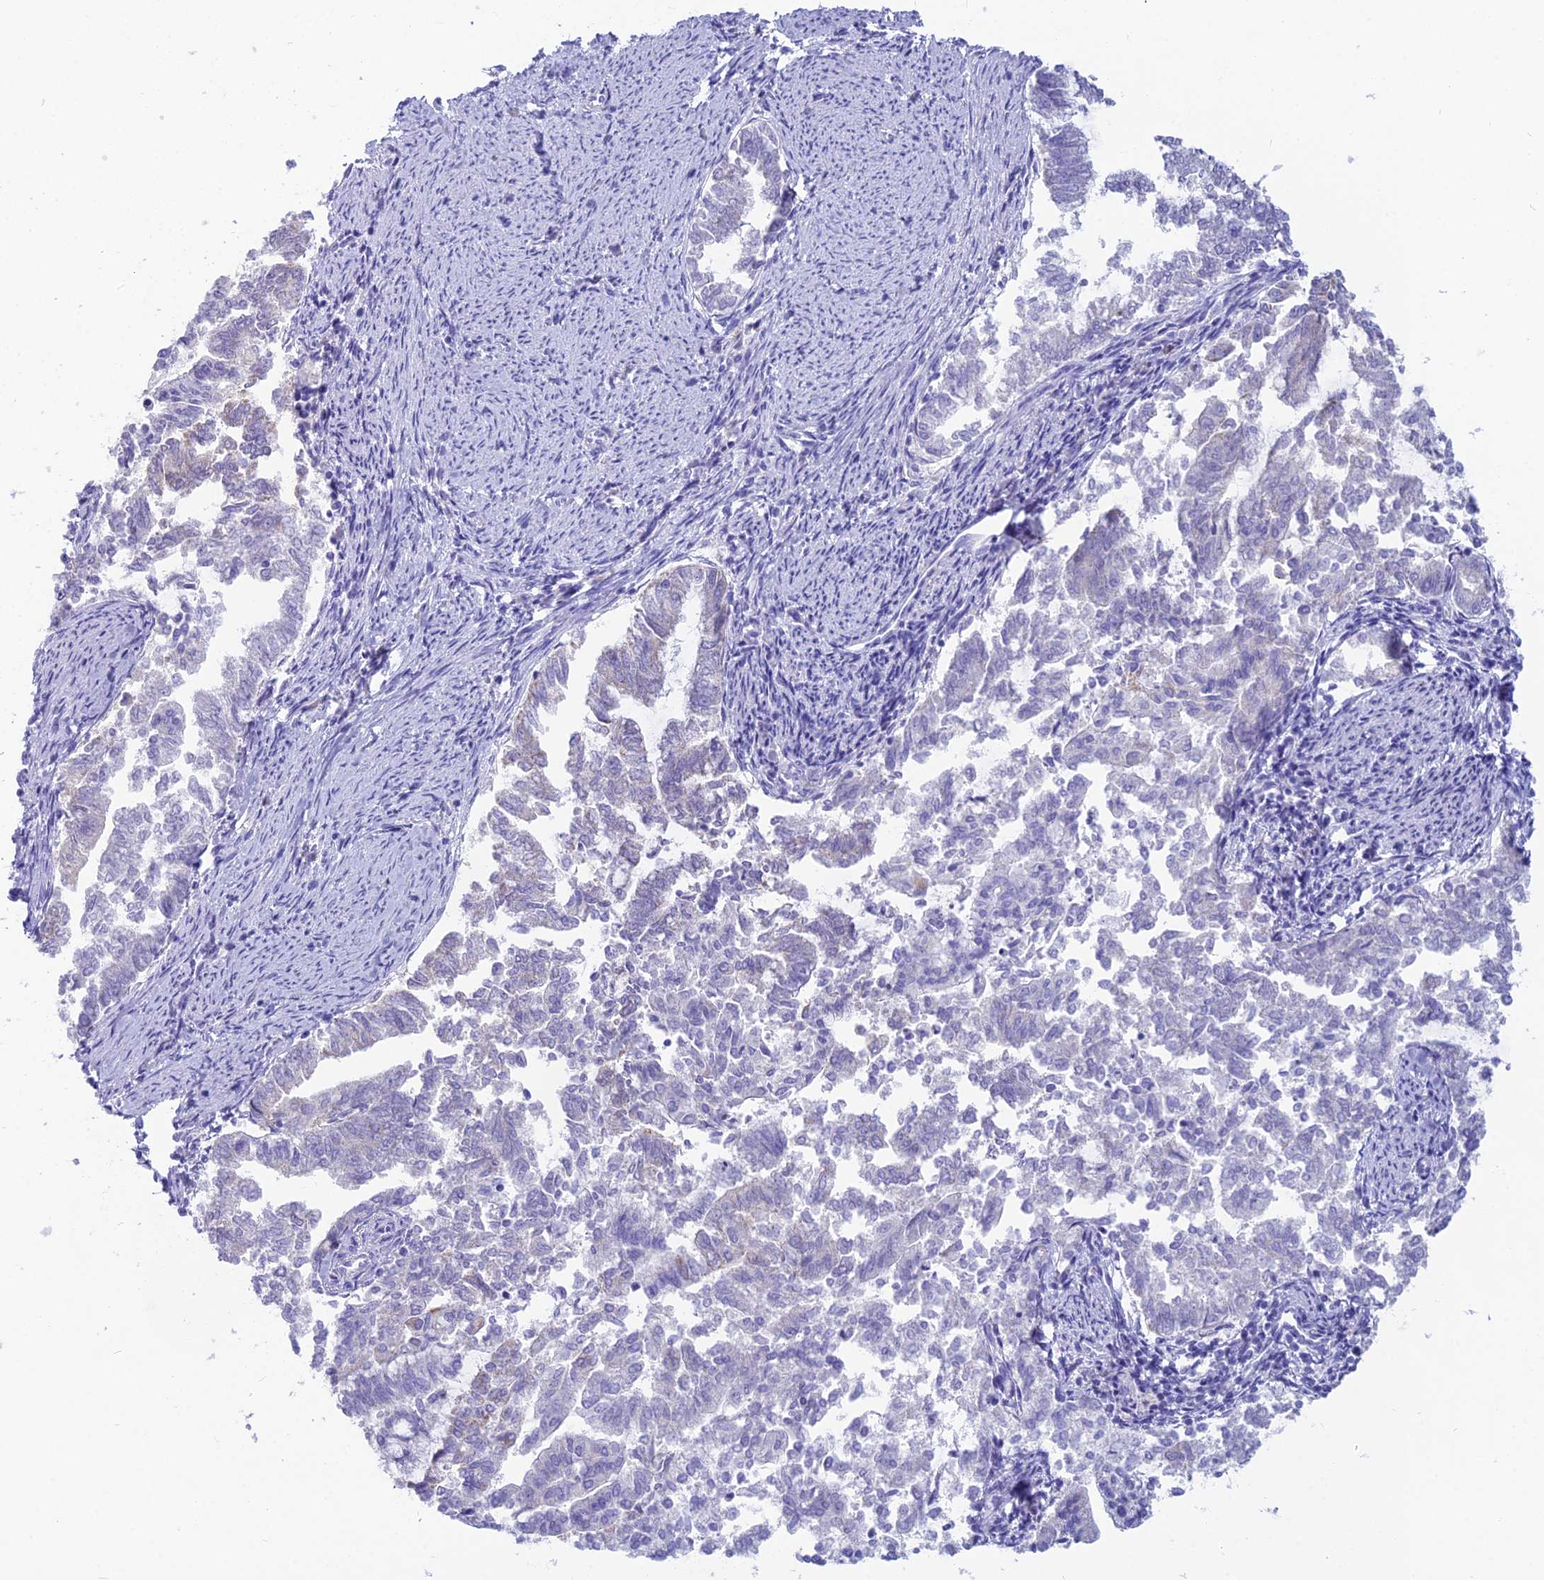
{"staining": {"intensity": "negative", "quantity": "none", "location": "none"}, "tissue": "endometrial cancer", "cell_type": "Tumor cells", "image_type": "cancer", "snomed": [{"axis": "morphology", "description": "Adenocarcinoma, NOS"}, {"axis": "topography", "description": "Endometrium"}], "caption": "A high-resolution micrograph shows immunohistochemistry staining of adenocarcinoma (endometrial), which shows no significant positivity in tumor cells.", "gene": "CGB2", "patient": {"sex": "female", "age": 79}}